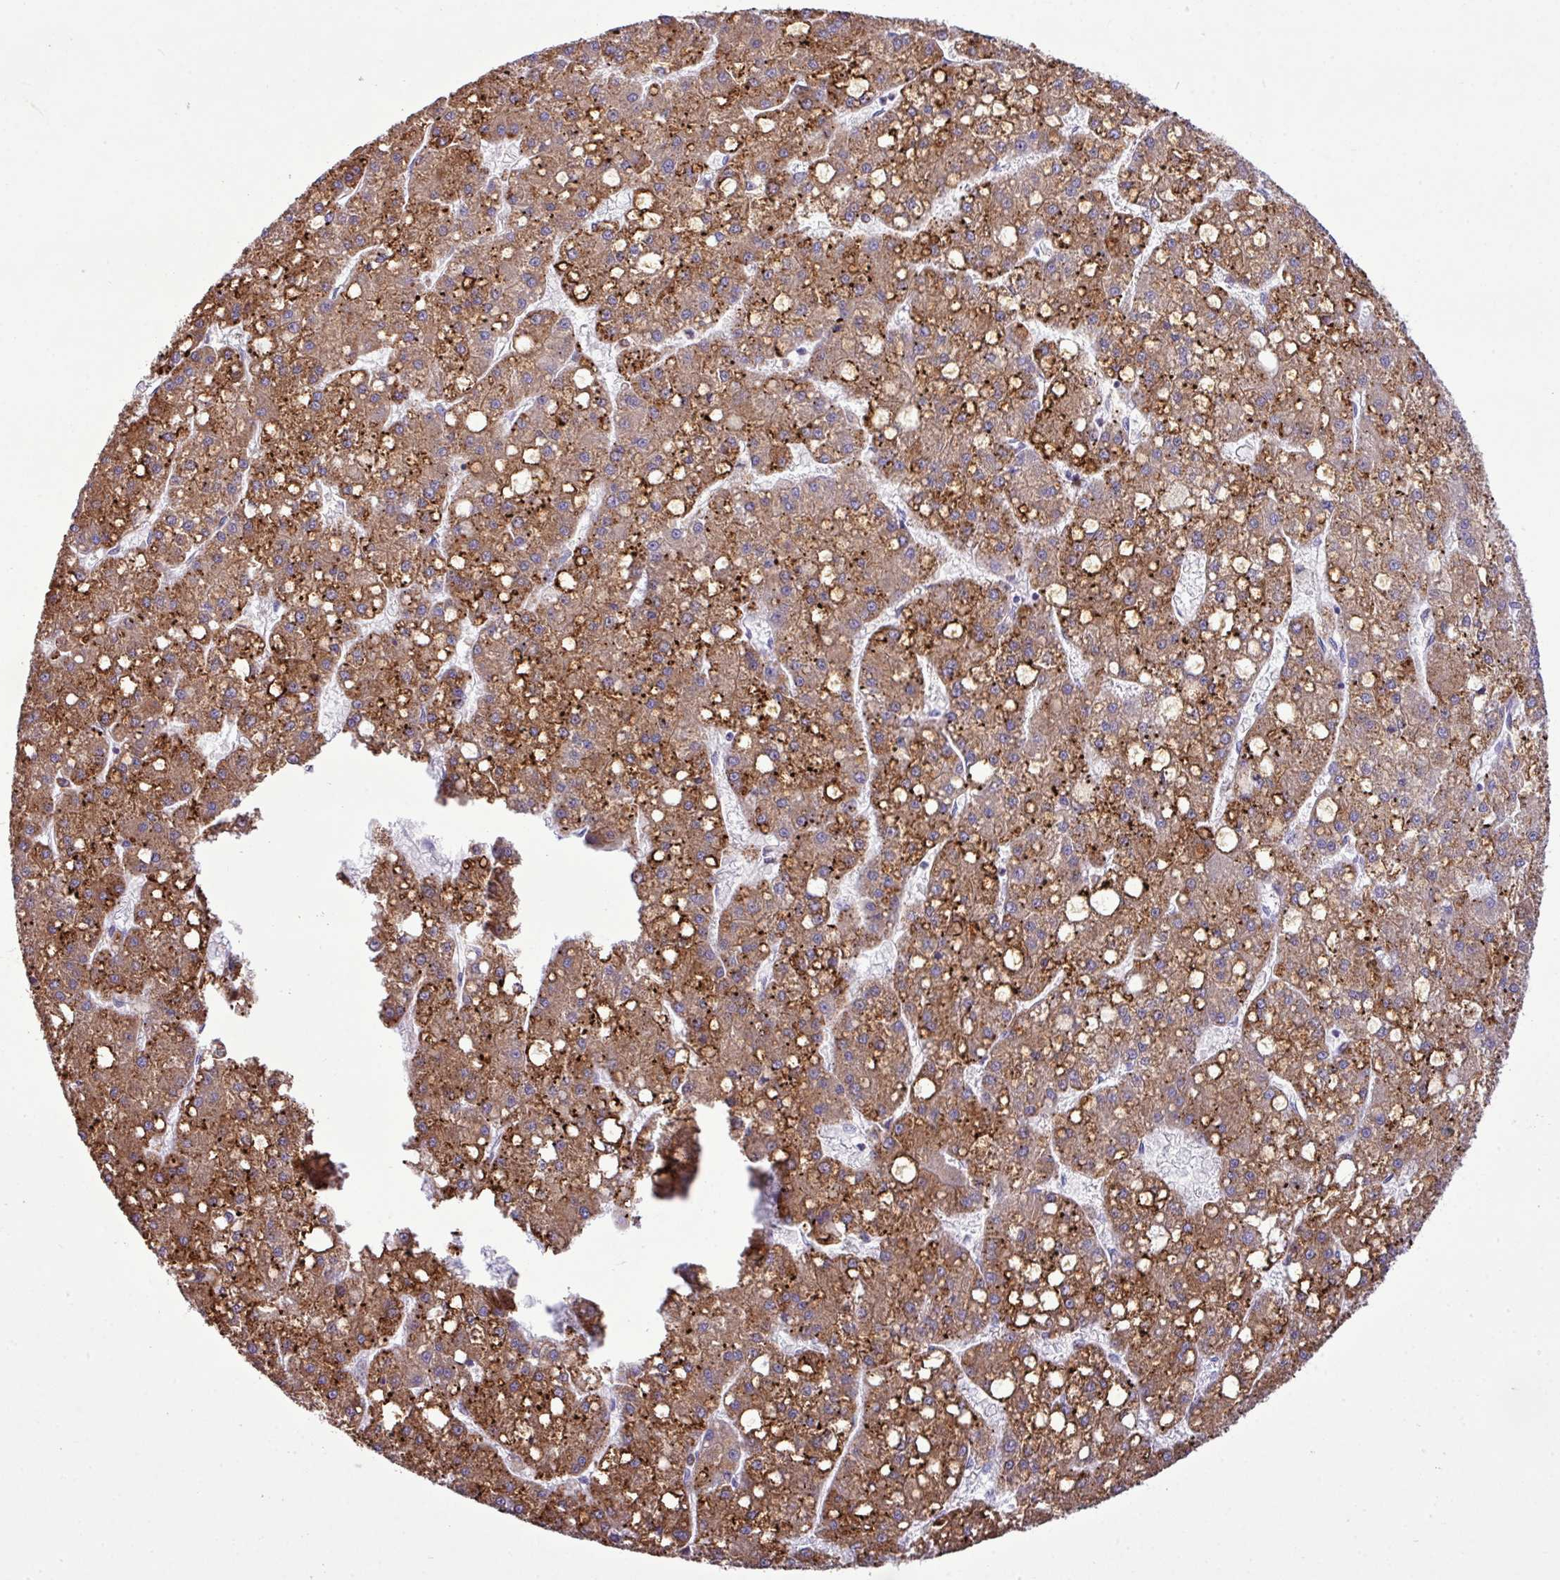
{"staining": {"intensity": "moderate", "quantity": ">75%", "location": "cytoplasmic/membranous"}, "tissue": "liver cancer", "cell_type": "Tumor cells", "image_type": "cancer", "snomed": [{"axis": "morphology", "description": "Carcinoma, Hepatocellular, NOS"}, {"axis": "topography", "description": "Liver"}], "caption": "This is a photomicrograph of immunohistochemistry (IHC) staining of liver cancer (hepatocellular carcinoma), which shows moderate expression in the cytoplasmic/membranous of tumor cells.", "gene": "ZSCAN5A", "patient": {"sex": "male", "age": 67}}